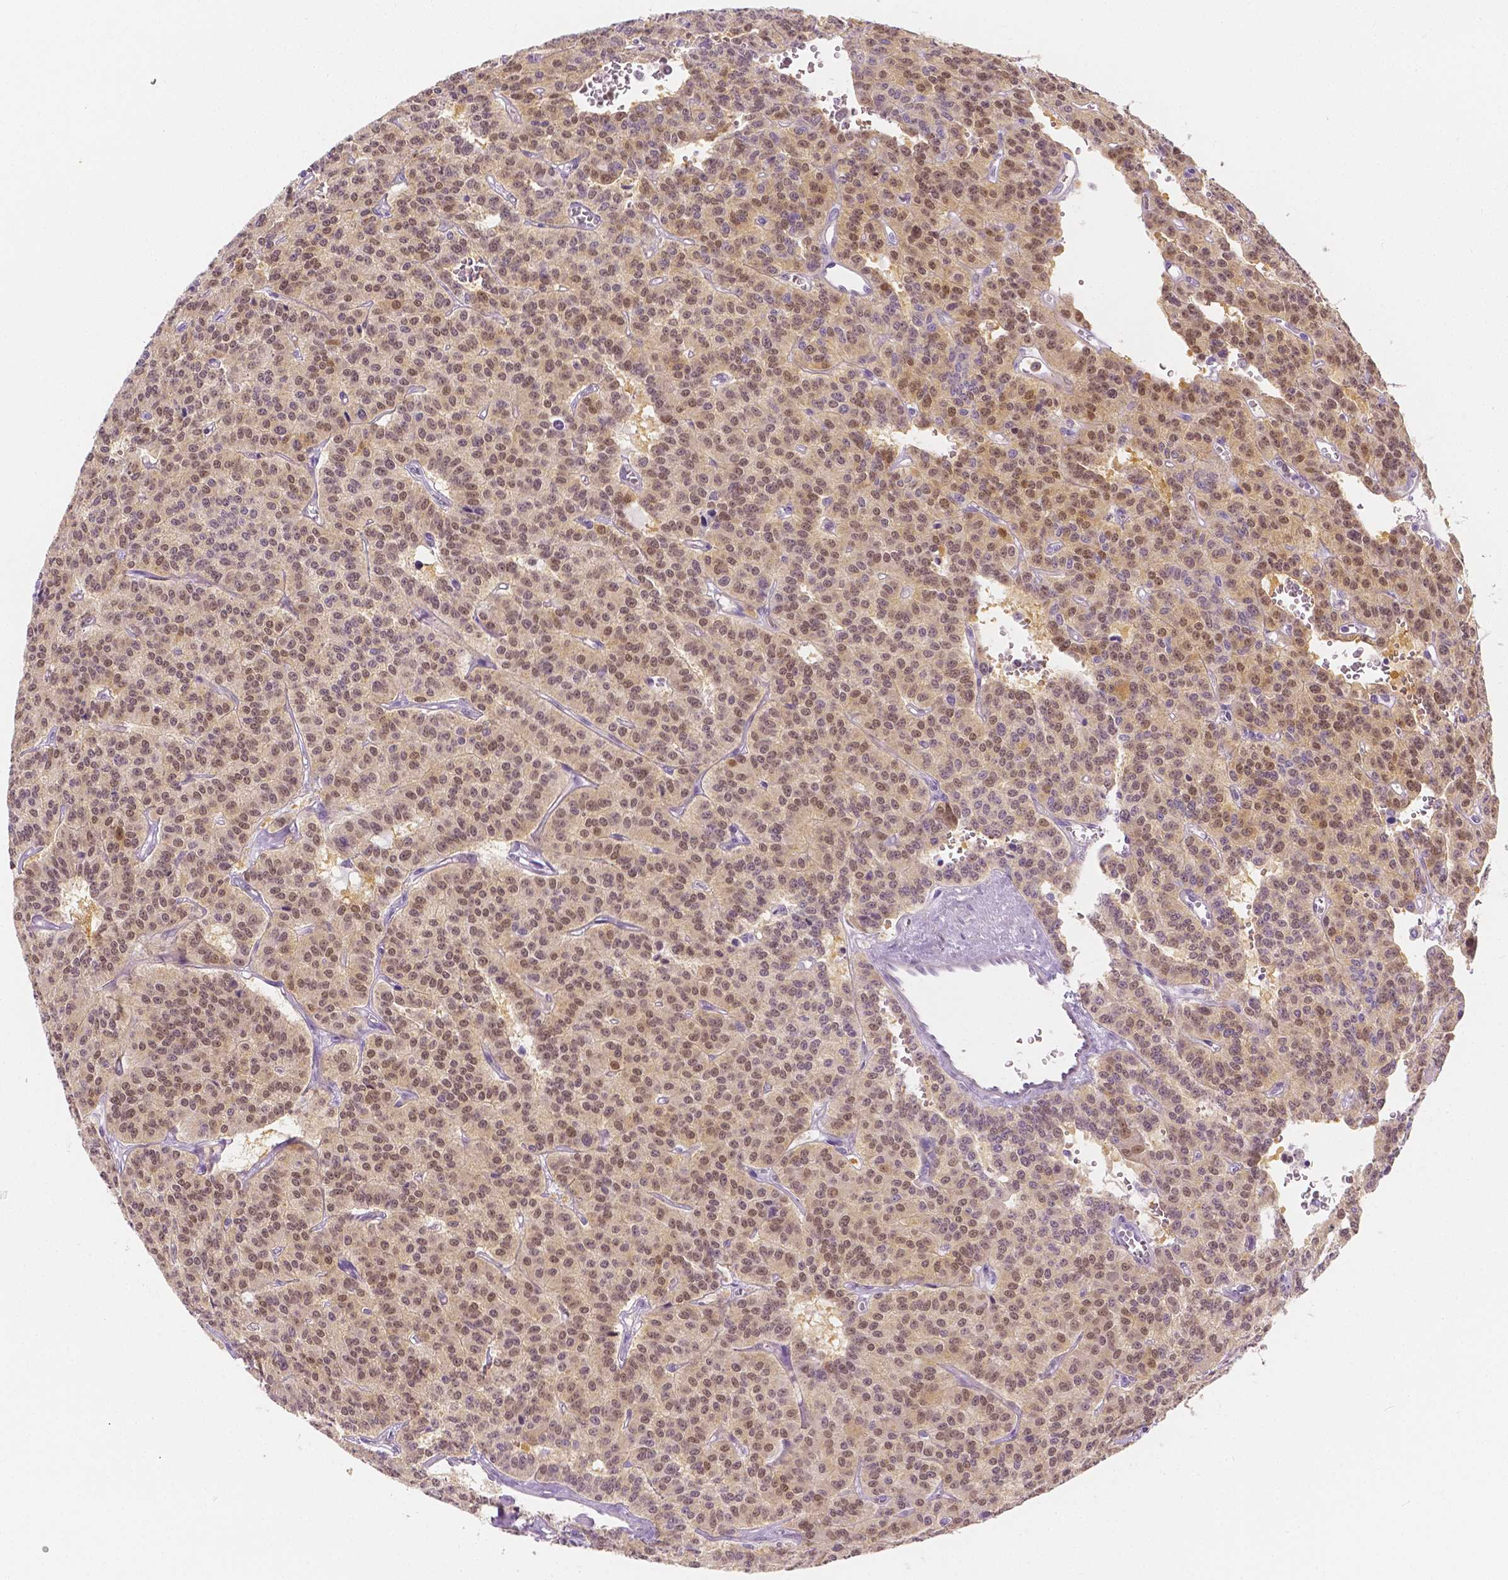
{"staining": {"intensity": "moderate", "quantity": ">75%", "location": "nuclear"}, "tissue": "carcinoid", "cell_type": "Tumor cells", "image_type": "cancer", "snomed": [{"axis": "morphology", "description": "Carcinoid, malignant, NOS"}, {"axis": "topography", "description": "Lung"}], "caption": "The immunohistochemical stain labels moderate nuclear positivity in tumor cells of carcinoid tissue.", "gene": "SGTB", "patient": {"sex": "female", "age": 71}}